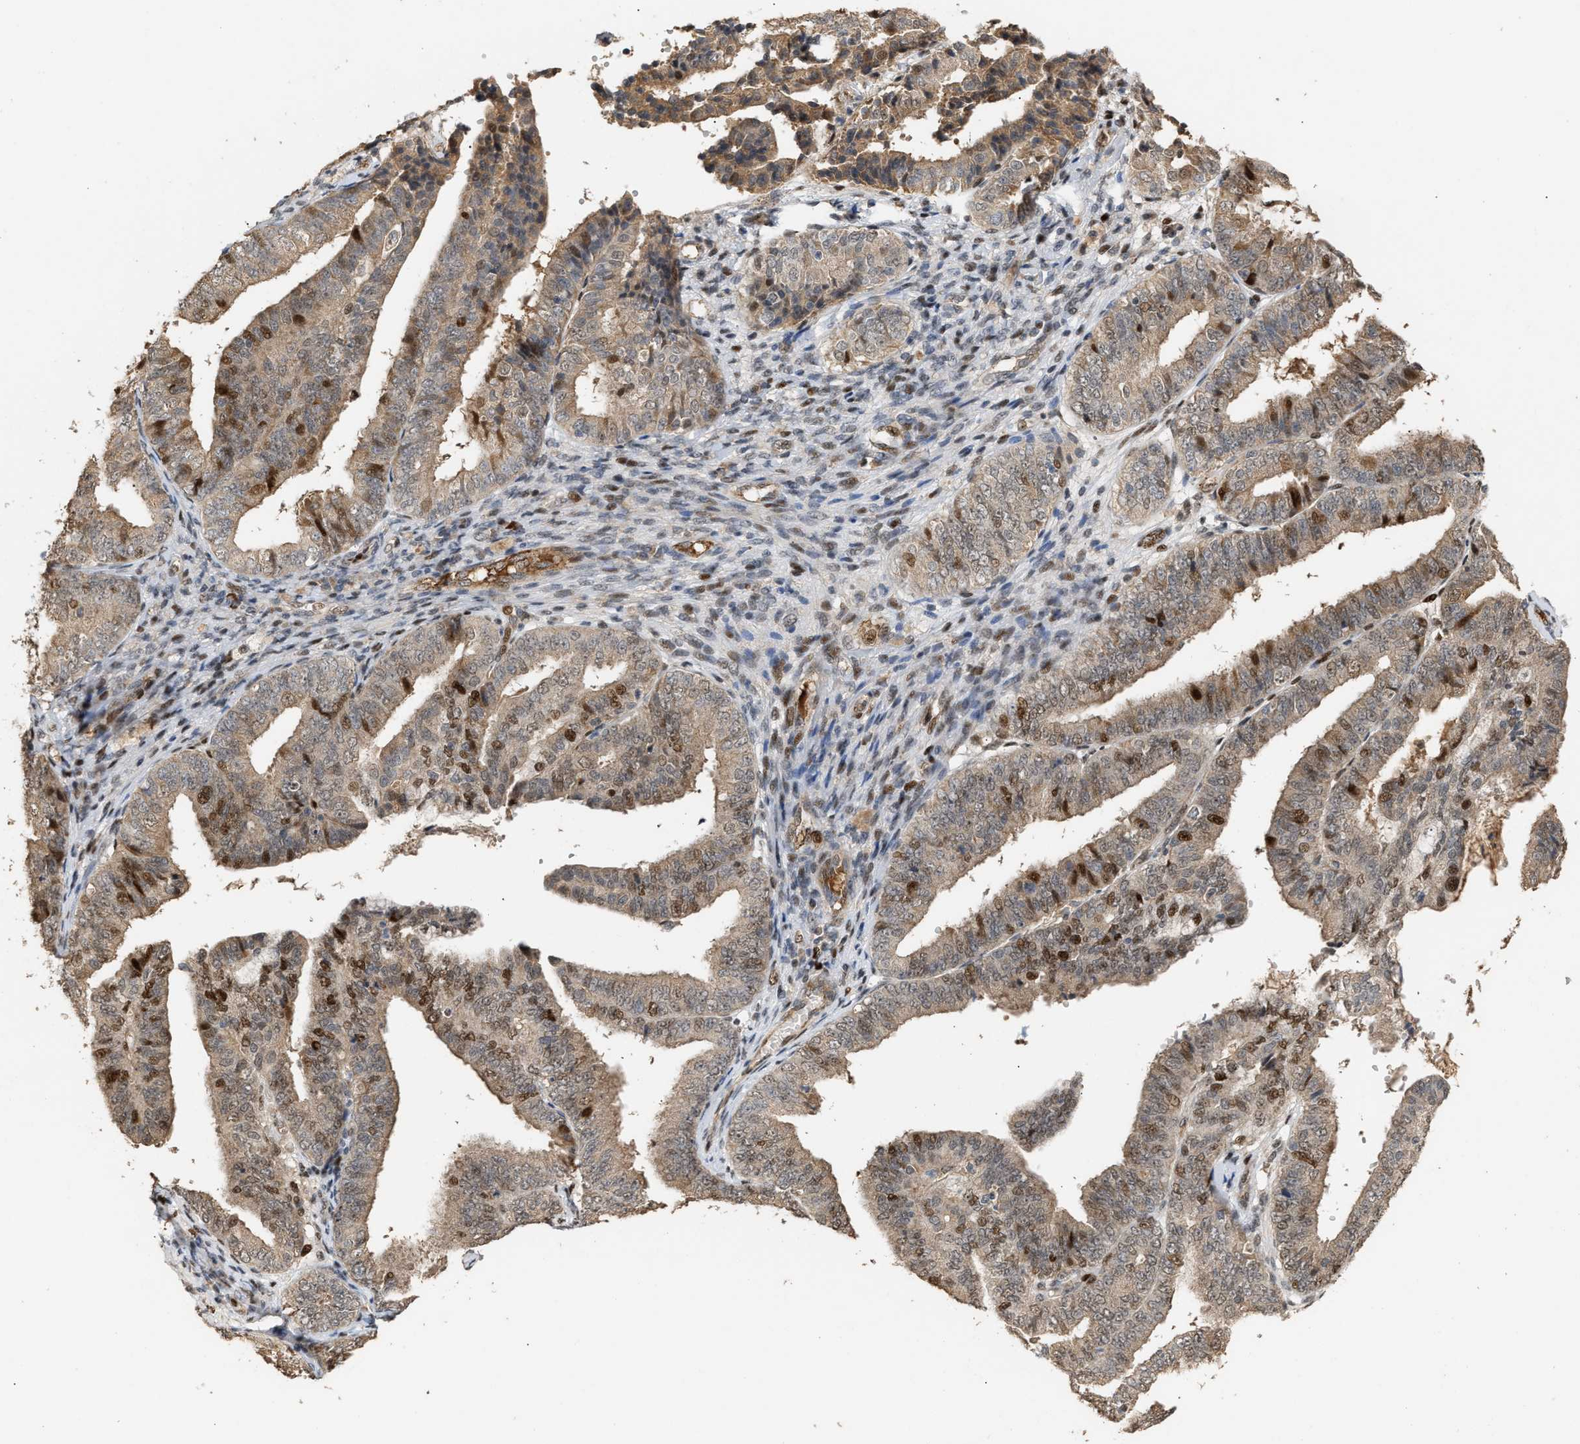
{"staining": {"intensity": "moderate", "quantity": "25%-75%", "location": "cytoplasmic/membranous,nuclear"}, "tissue": "endometrial cancer", "cell_type": "Tumor cells", "image_type": "cancer", "snomed": [{"axis": "morphology", "description": "Adenocarcinoma, NOS"}, {"axis": "topography", "description": "Endometrium"}], "caption": "A medium amount of moderate cytoplasmic/membranous and nuclear positivity is appreciated in approximately 25%-75% of tumor cells in endometrial adenocarcinoma tissue.", "gene": "ZFAND5", "patient": {"sex": "female", "age": 63}}